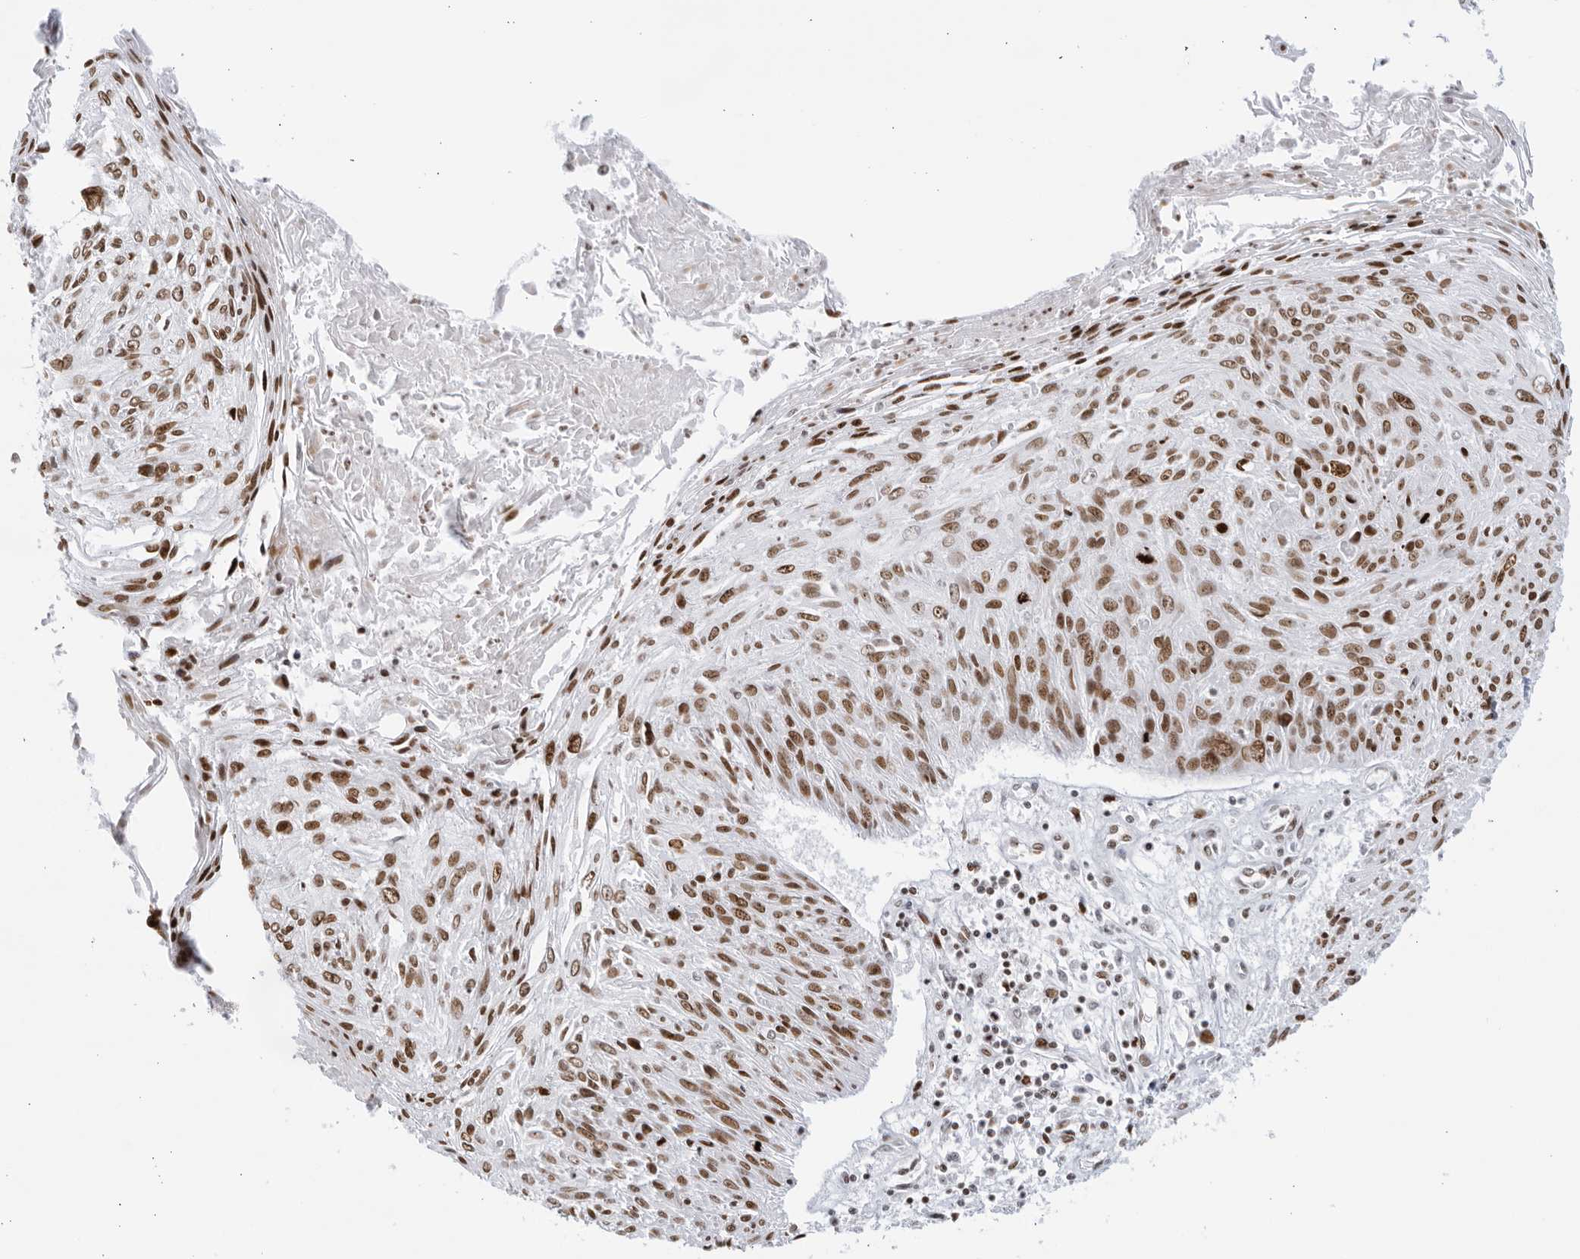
{"staining": {"intensity": "moderate", "quantity": ">75%", "location": "nuclear"}, "tissue": "cervical cancer", "cell_type": "Tumor cells", "image_type": "cancer", "snomed": [{"axis": "morphology", "description": "Squamous cell carcinoma, NOS"}, {"axis": "topography", "description": "Cervix"}], "caption": "Squamous cell carcinoma (cervical) was stained to show a protein in brown. There is medium levels of moderate nuclear positivity in about >75% of tumor cells. Immunohistochemistry stains the protein in brown and the nuclei are stained blue.", "gene": "HP1BP3", "patient": {"sex": "female", "age": 51}}